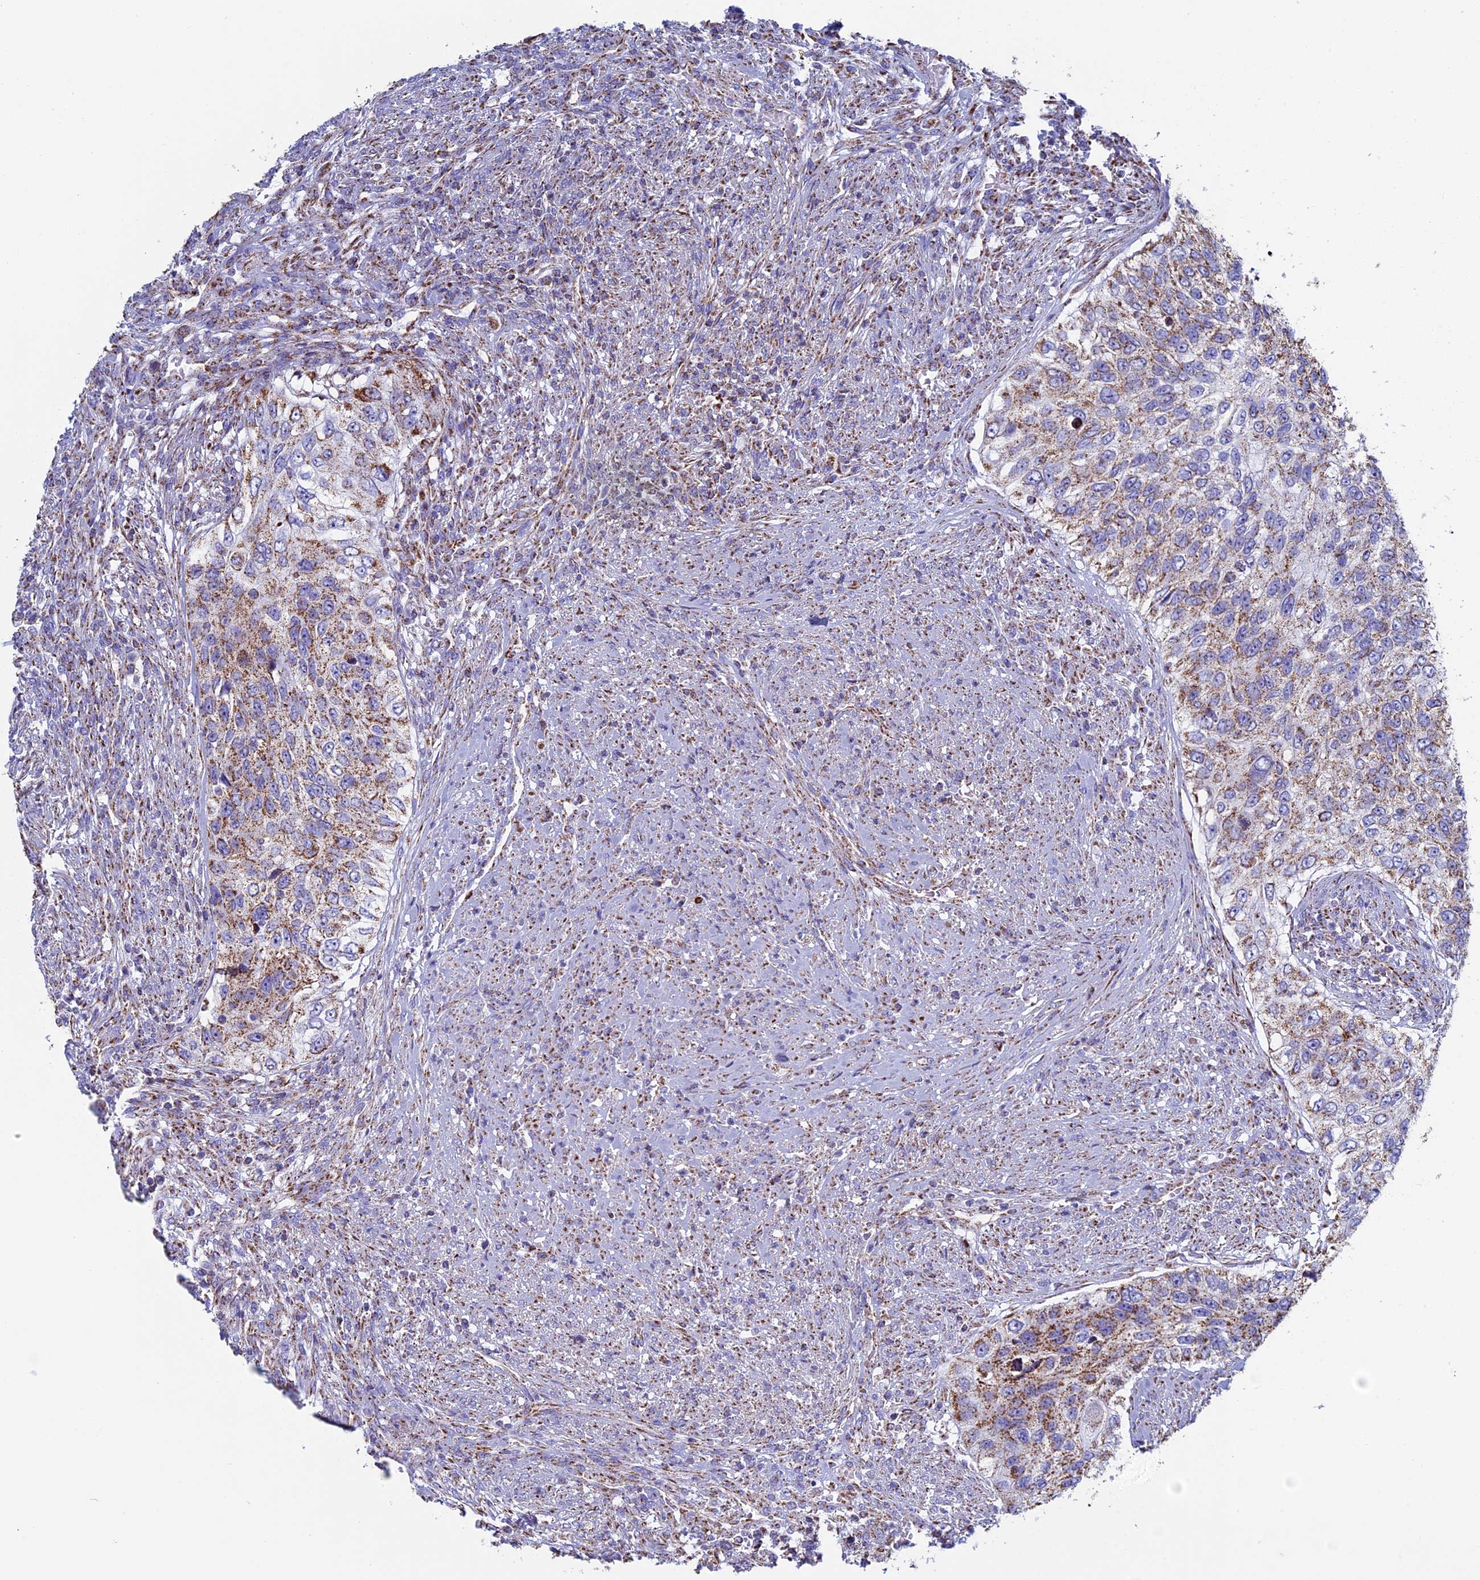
{"staining": {"intensity": "moderate", "quantity": ">75%", "location": "cytoplasmic/membranous"}, "tissue": "urothelial cancer", "cell_type": "Tumor cells", "image_type": "cancer", "snomed": [{"axis": "morphology", "description": "Urothelial carcinoma, High grade"}, {"axis": "topography", "description": "Urinary bladder"}], "caption": "There is medium levels of moderate cytoplasmic/membranous expression in tumor cells of urothelial cancer, as demonstrated by immunohistochemical staining (brown color).", "gene": "UQCRFS1", "patient": {"sex": "female", "age": 60}}